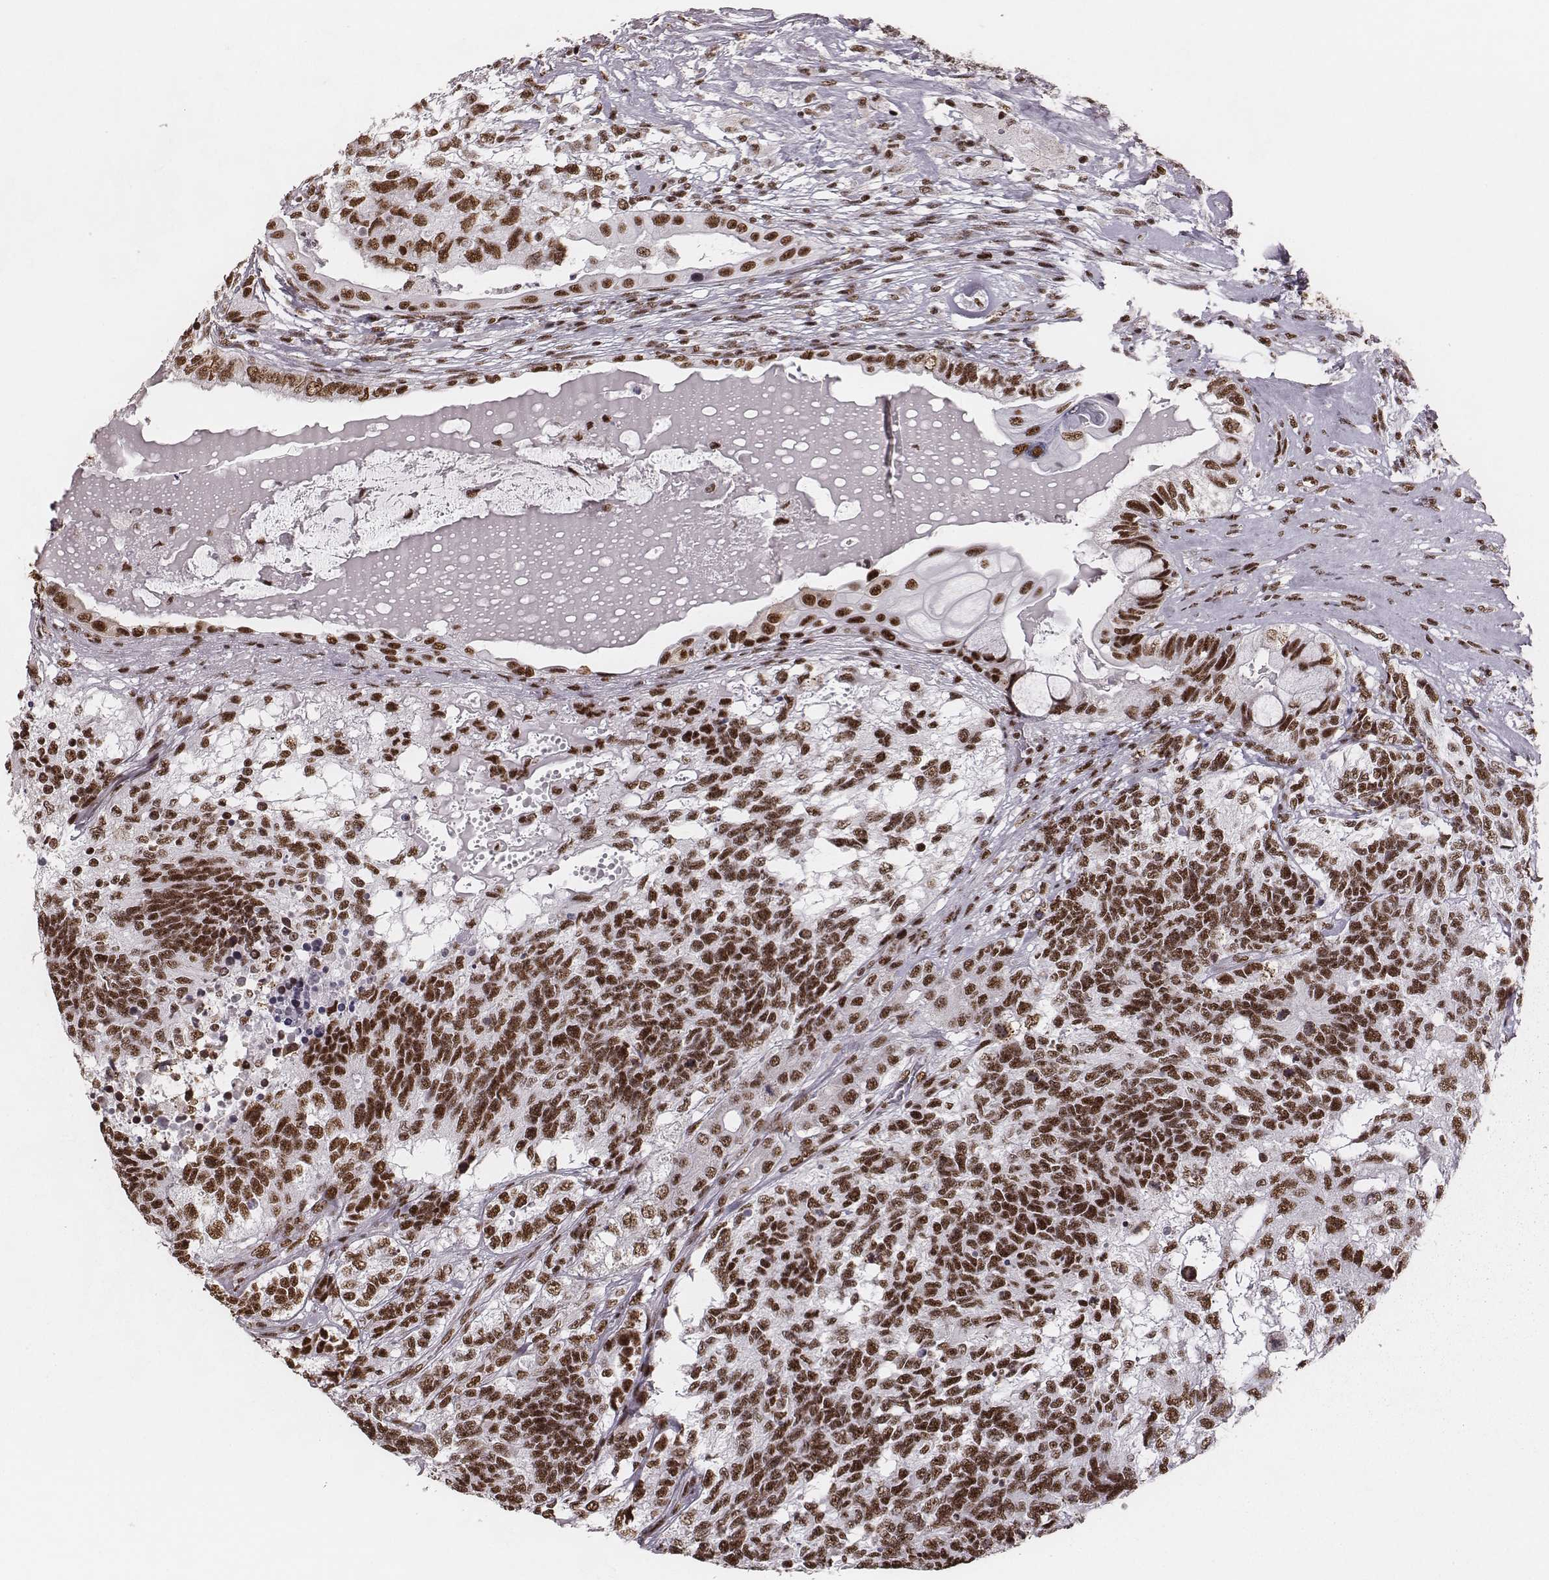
{"staining": {"intensity": "strong", "quantity": ">75%", "location": "nuclear"}, "tissue": "testis cancer", "cell_type": "Tumor cells", "image_type": "cancer", "snomed": [{"axis": "morphology", "description": "Seminoma, NOS"}, {"axis": "morphology", "description": "Carcinoma, Embryonal, NOS"}, {"axis": "topography", "description": "Testis"}], "caption": "Protein staining exhibits strong nuclear staining in approximately >75% of tumor cells in testis embryonal carcinoma.", "gene": "LUC7L", "patient": {"sex": "male", "age": 41}}